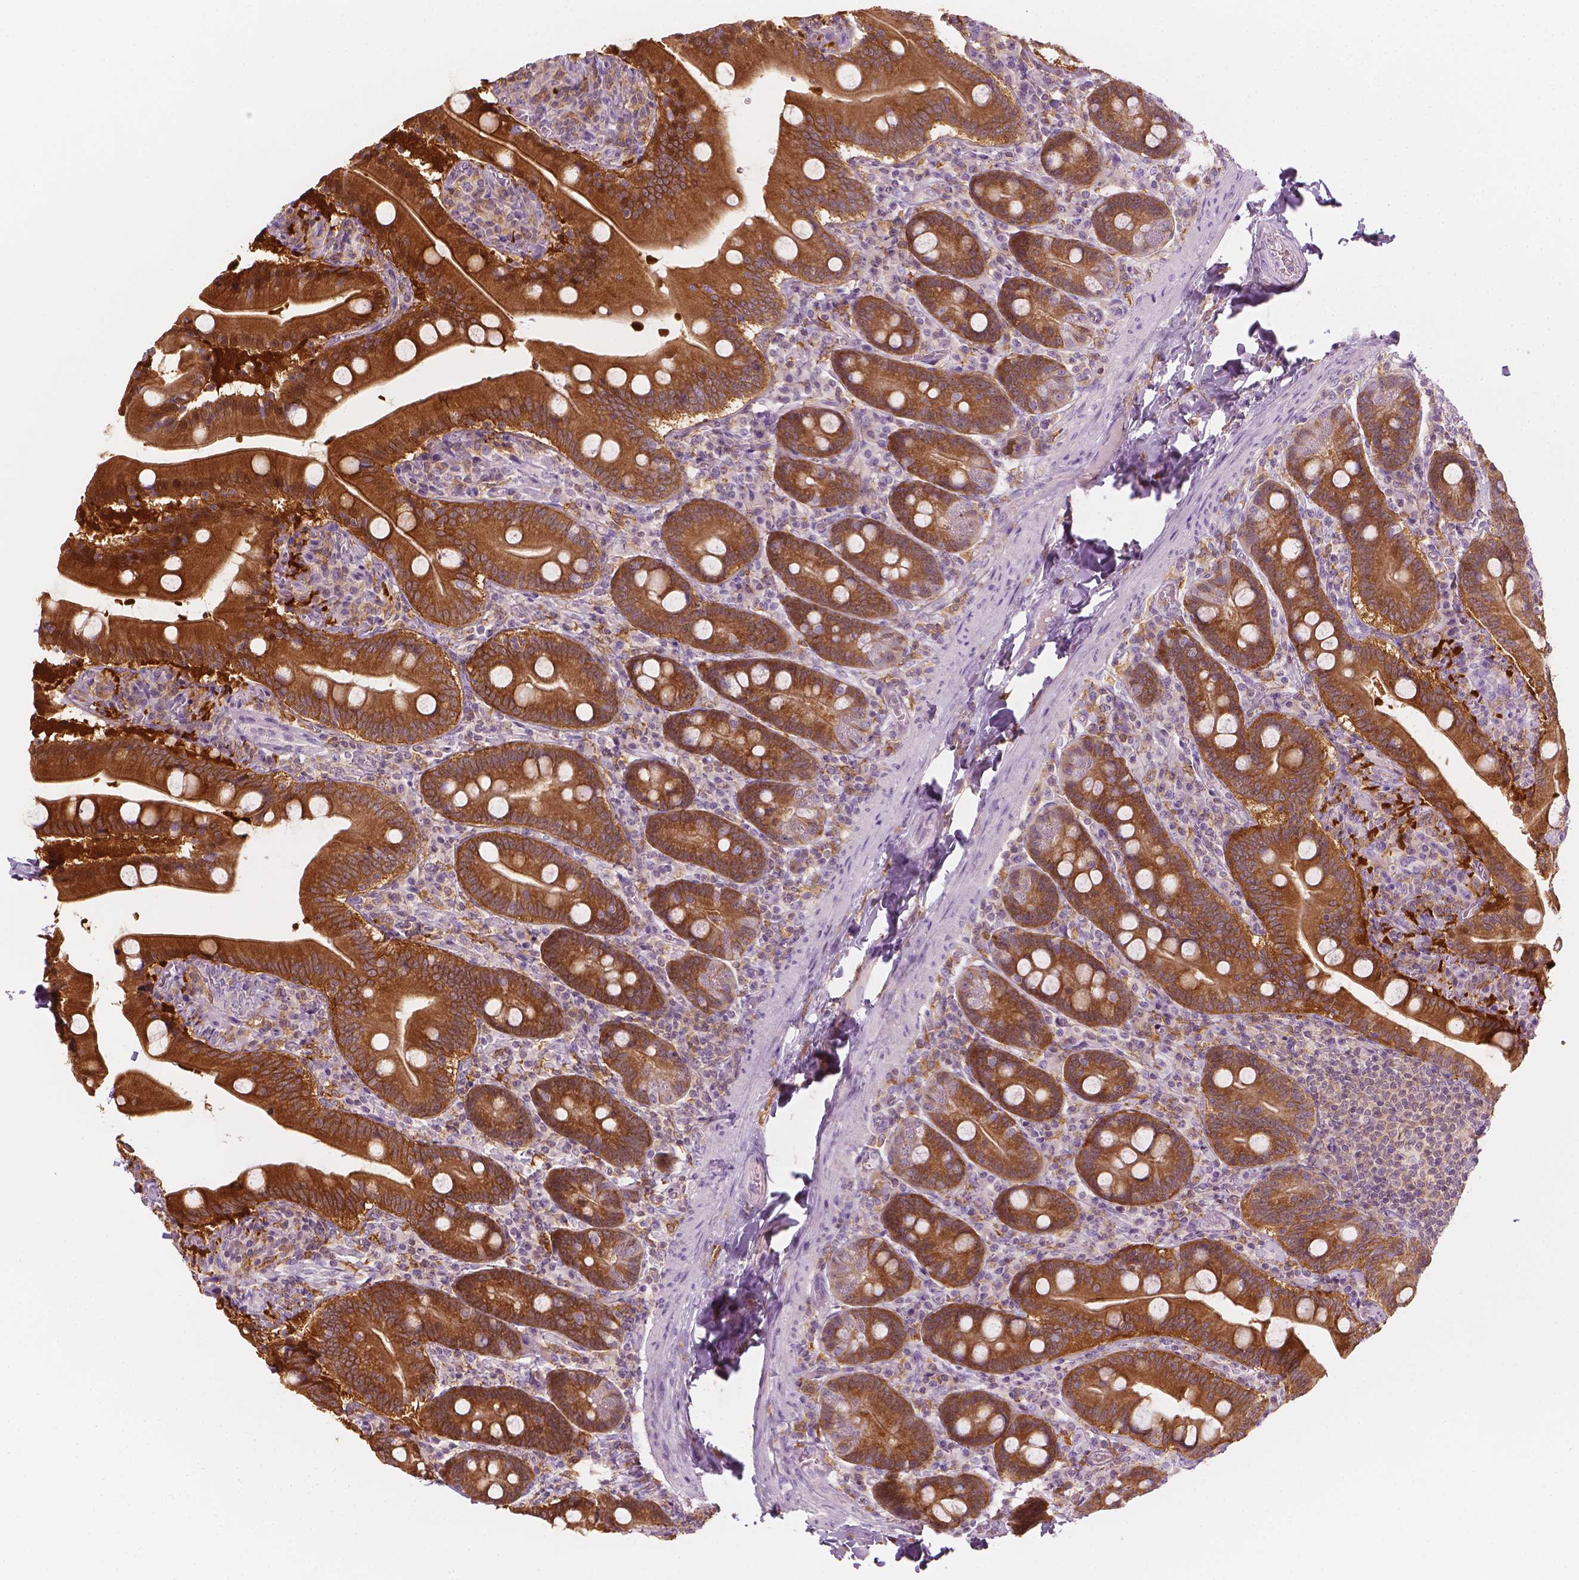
{"staining": {"intensity": "strong", "quantity": ">75%", "location": "cytoplasmic/membranous"}, "tissue": "small intestine", "cell_type": "Glandular cells", "image_type": "normal", "snomed": [{"axis": "morphology", "description": "Normal tissue, NOS"}, {"axis": "topography", "description": "Small intestine"}], "caption": "High-magnification brightfield microscopy of normal small intestine stained with DAB (brown) and counterstained with hematoxylin (blue). glandular cells exhibit strong cytoplasmic/membranous staining is appreciated in about>75% of cells. (brown staining indicates protein expression, while blue staining denotes nuclei).", "gene": "SHMT1", "patient": {"sex": "male", "age": 37}}